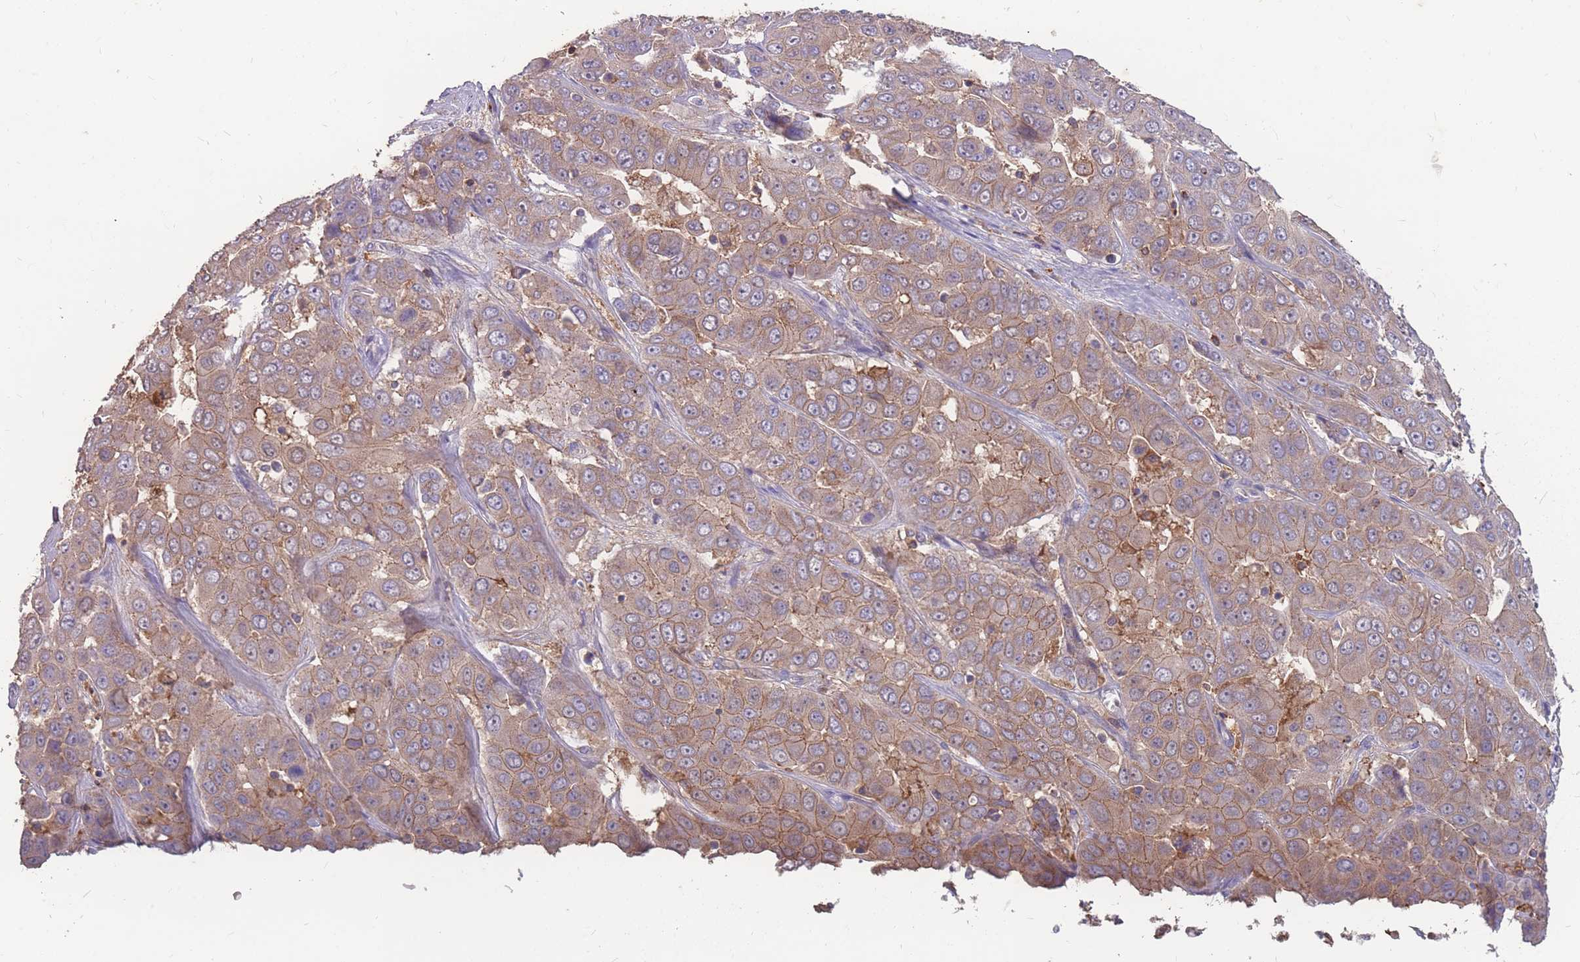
{"staining": {"intensity": "moderate", "quantity": ">75%", "location": "cytoplasmic/membranous"}, "tissue": "liver cancer", "cell_type": "Tumor cells", "image_type": "cancer", "snomed": [{"axis": "morphology", "description": "Cholangiocarcinoma"}, {"axis": "topography", "description": "Liver"}], "caption": "Moderate cytoplasmic/membranous expression for a protein is identified in about >75% of tumor cells of liver cancer using IHC.", "gene": "CD33", "patient": {"sex": "female", "age": 52}}